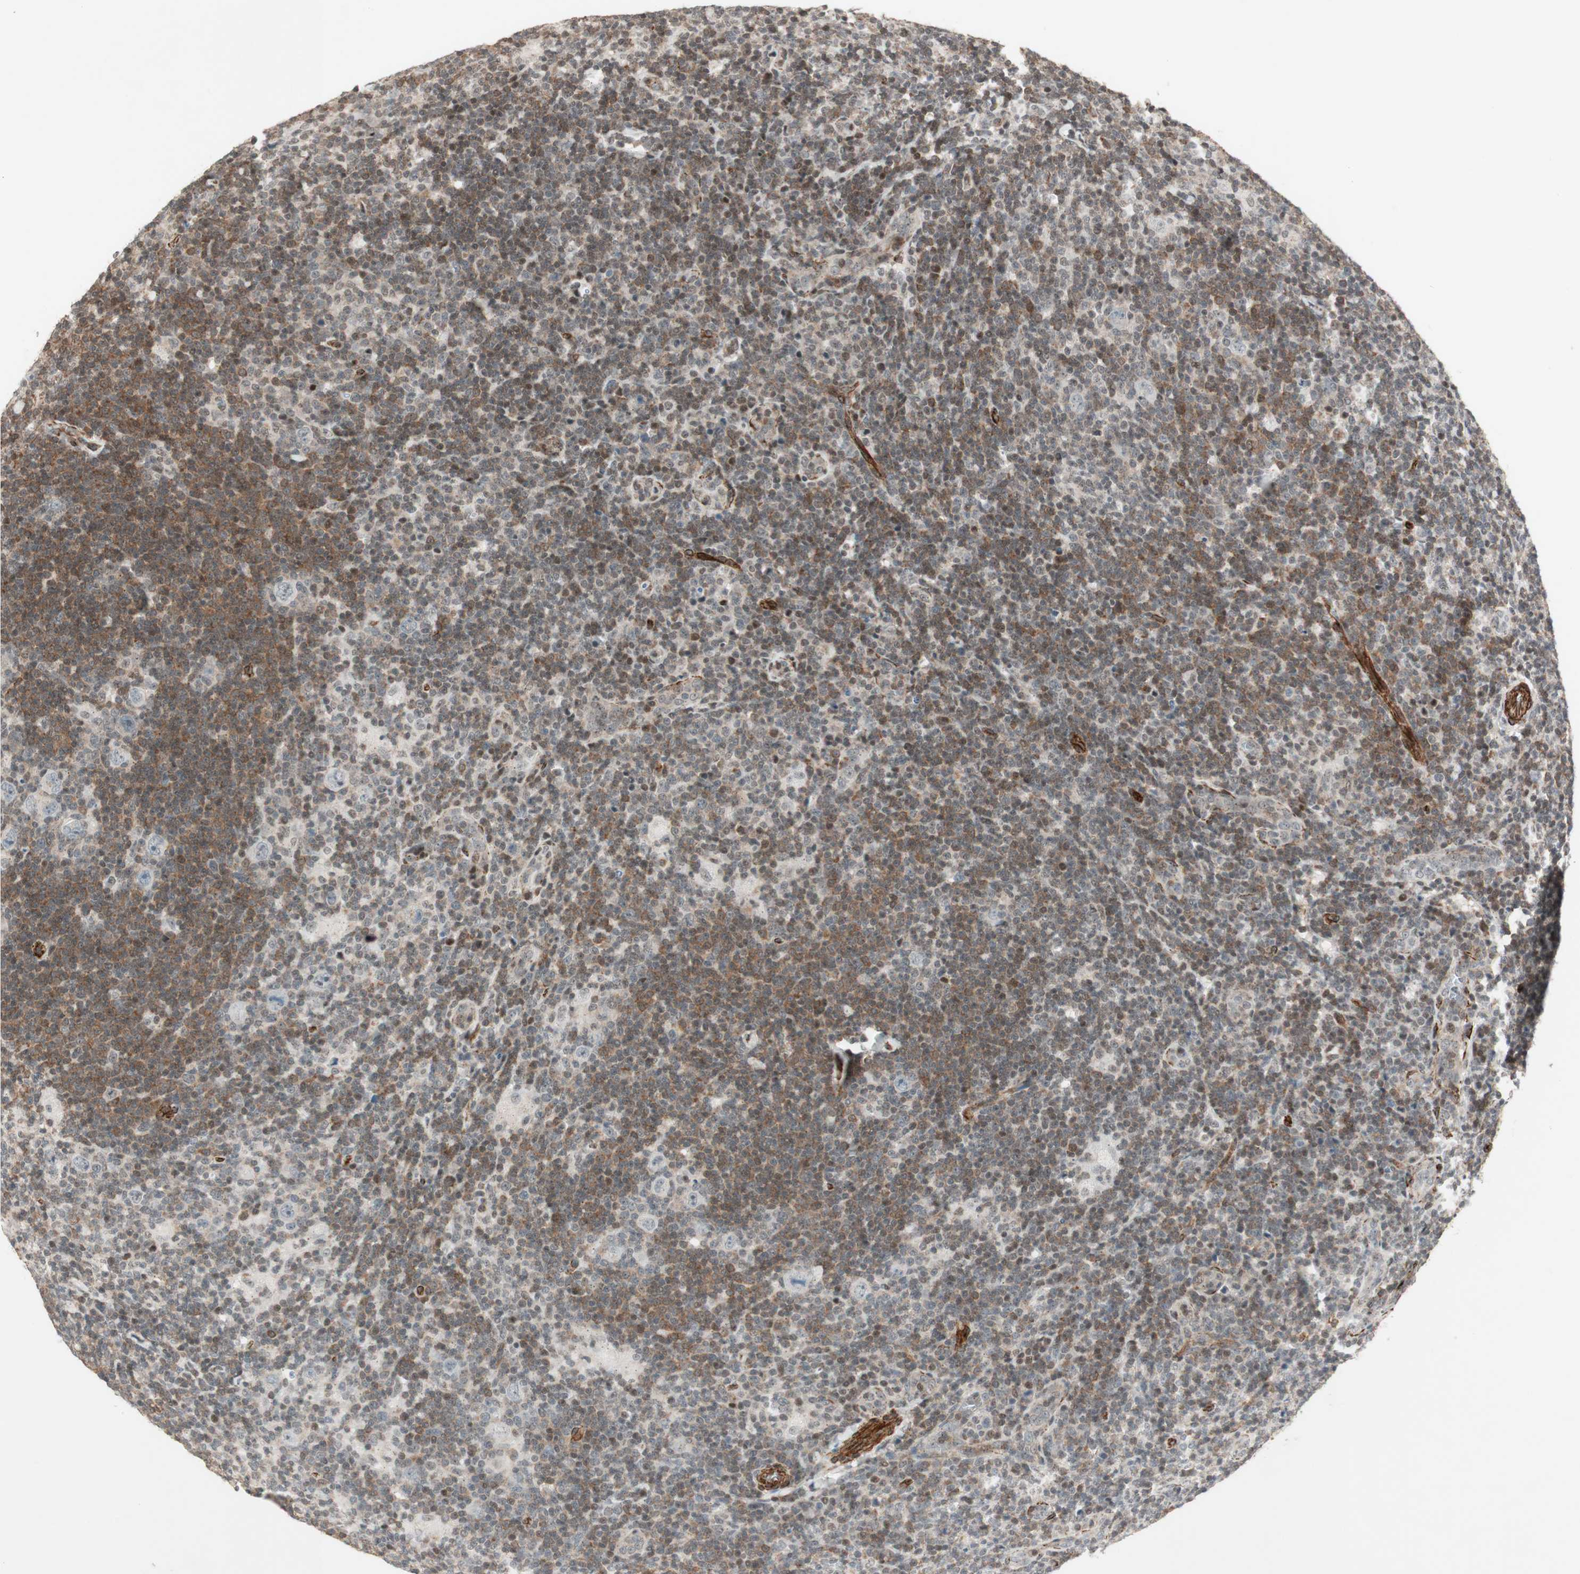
{"staining": {"intensity": "negative", "quantity": "none", "location": "none"}, "tissue": "lymphoma", "cell_type": "Tumor cells", "image_type": "cancer", "snomed": [{"axis": "morphology", "description": "Hodgkin's disease, NOS"}, {"axis": "topography", "description": "Lymph node"}], "caption": "Immunohistochemical staining of Hodgkin's disease demonstrates no significant expression in tumor cells.", "gene": "CDK19", "patient": {"sex": "female", "age": 57}}